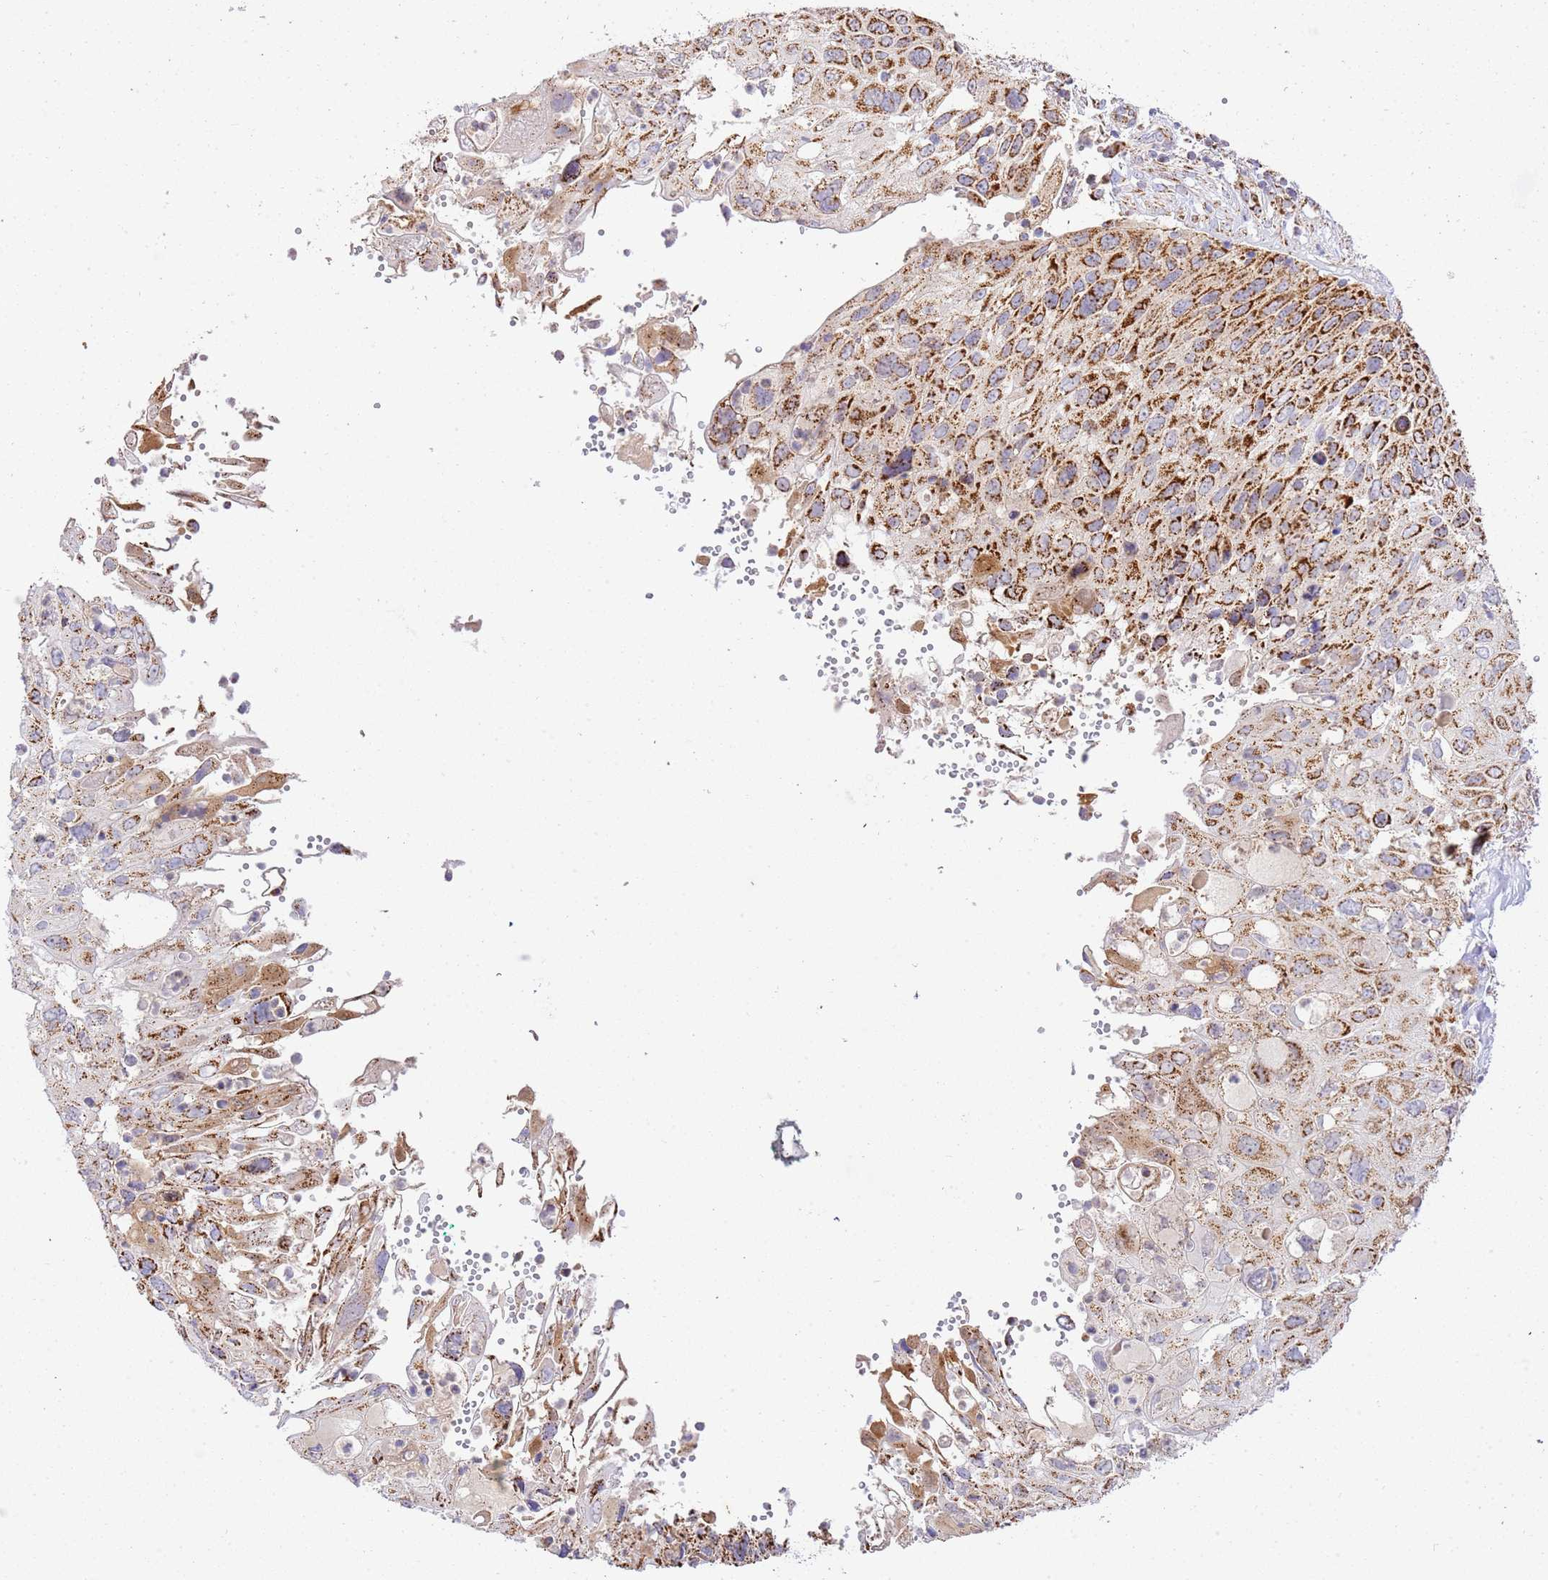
{"staining": {"intensity": "strong", "quantity": ">75%", "location": "cytoplasmic/membranous"}, "tissue": "cervical cancer", "cell_type": "Tumor cells", "image_type": "cancer", "snomed": [{"axis": "morphology", "description": "Squamous cell carcinoma, NOS"}, {"axis": "topography", "description": "Cervix"}], "caption": "Protein expression by IHC demonstrates strong cytoplasmic/membranous staining in approximately >75% of tumor cells in squamous cell carcinoma (cervical). (IHC, brightfield microscopy, high magnification).", "gene": "ZBTB39", "patient": {"sex": "female", "age": 70}}